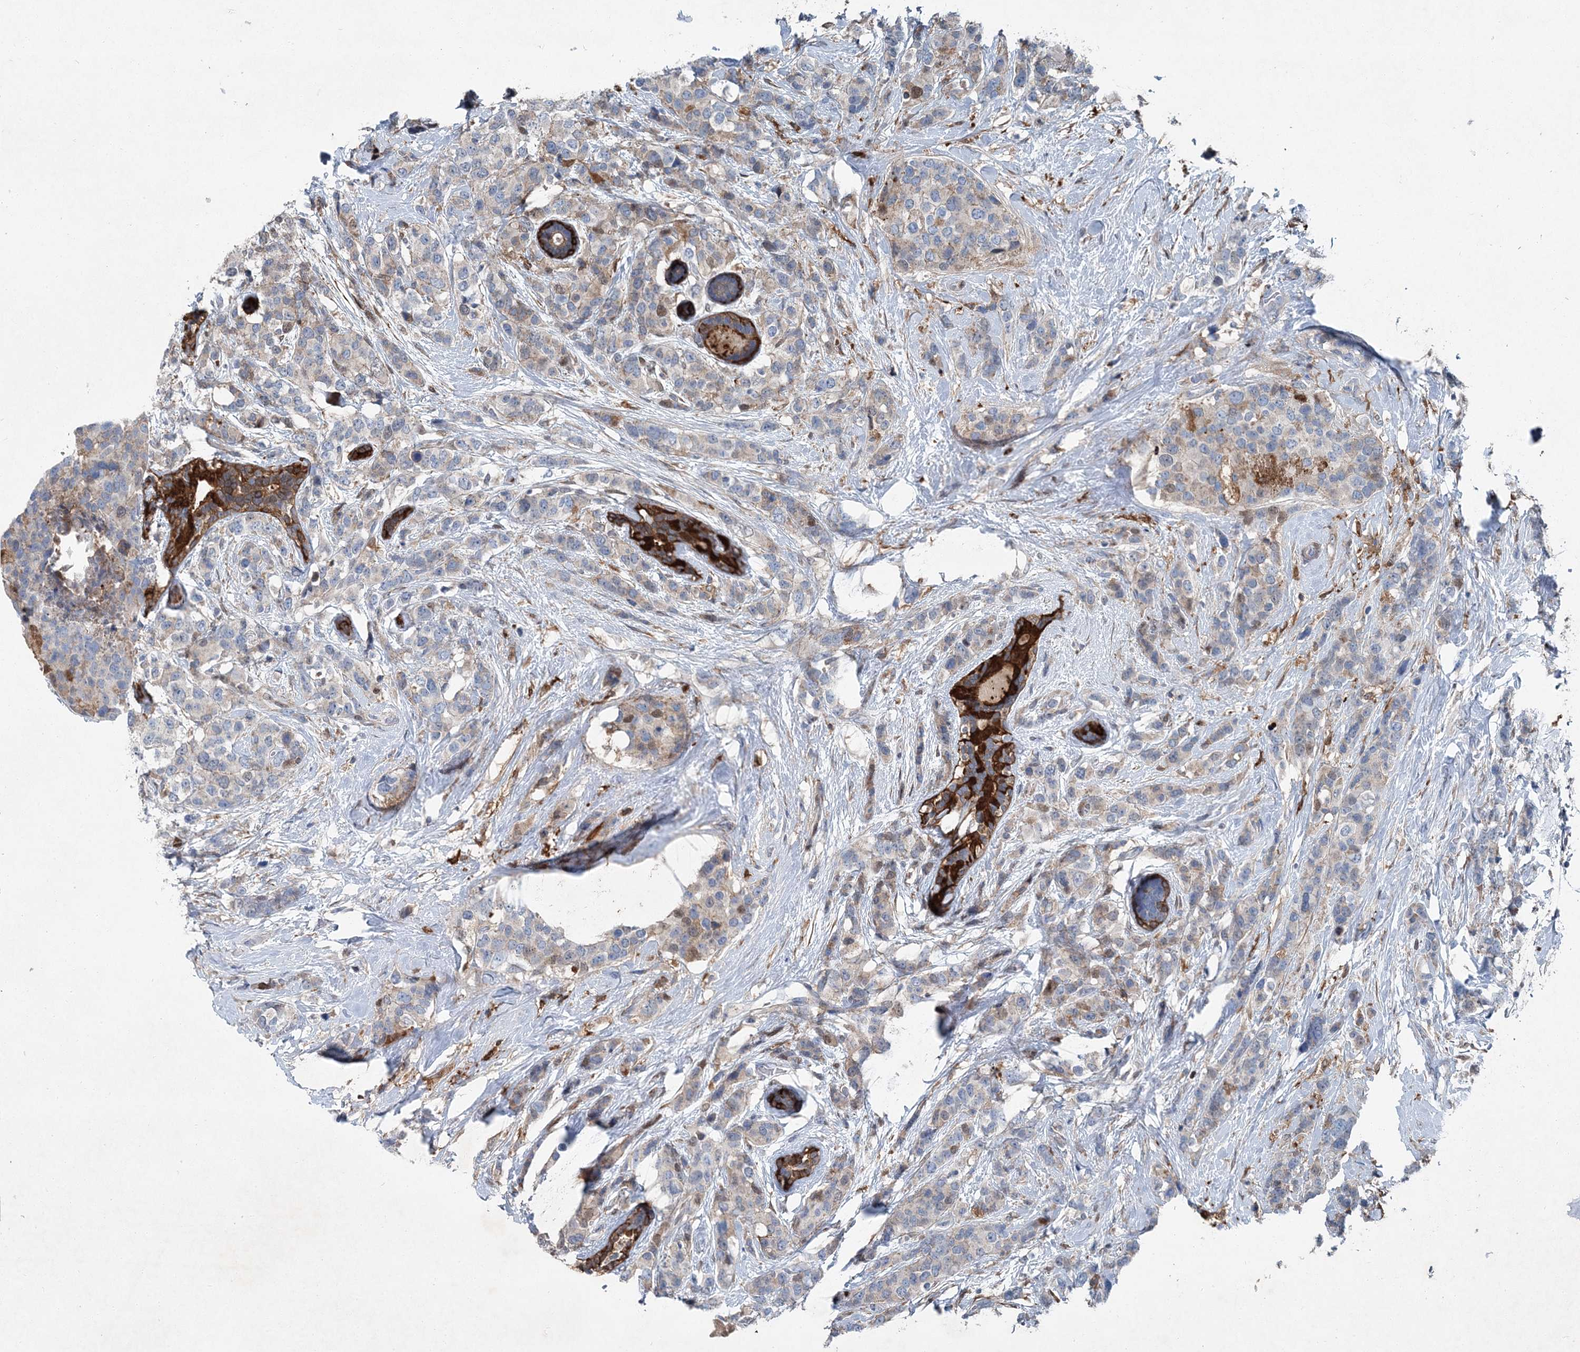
{"staining": {"intensity": "weak", "quantity": "<25%", "location": "cytoplasmic/membranous"}, "tissue": "breast cancer", "cell_type": "Tumor cells", "image_type": "cancer", "snomed": [{"axis": "morphology", "description": "Lobular carcinoma"}, {"axis": "topography", "description": "Breast"}], "caption": "Tumor cells show no significant staining in lobular carcinoma (breast). (Stains: DAB (3,3'-diaminobenzidine) IHC with hematoxylin counter stain, Microscopy: brightfield microscopy at high magnification).", "gene": "SPOPL", "patient": {"sex": "female", "age": 59}}